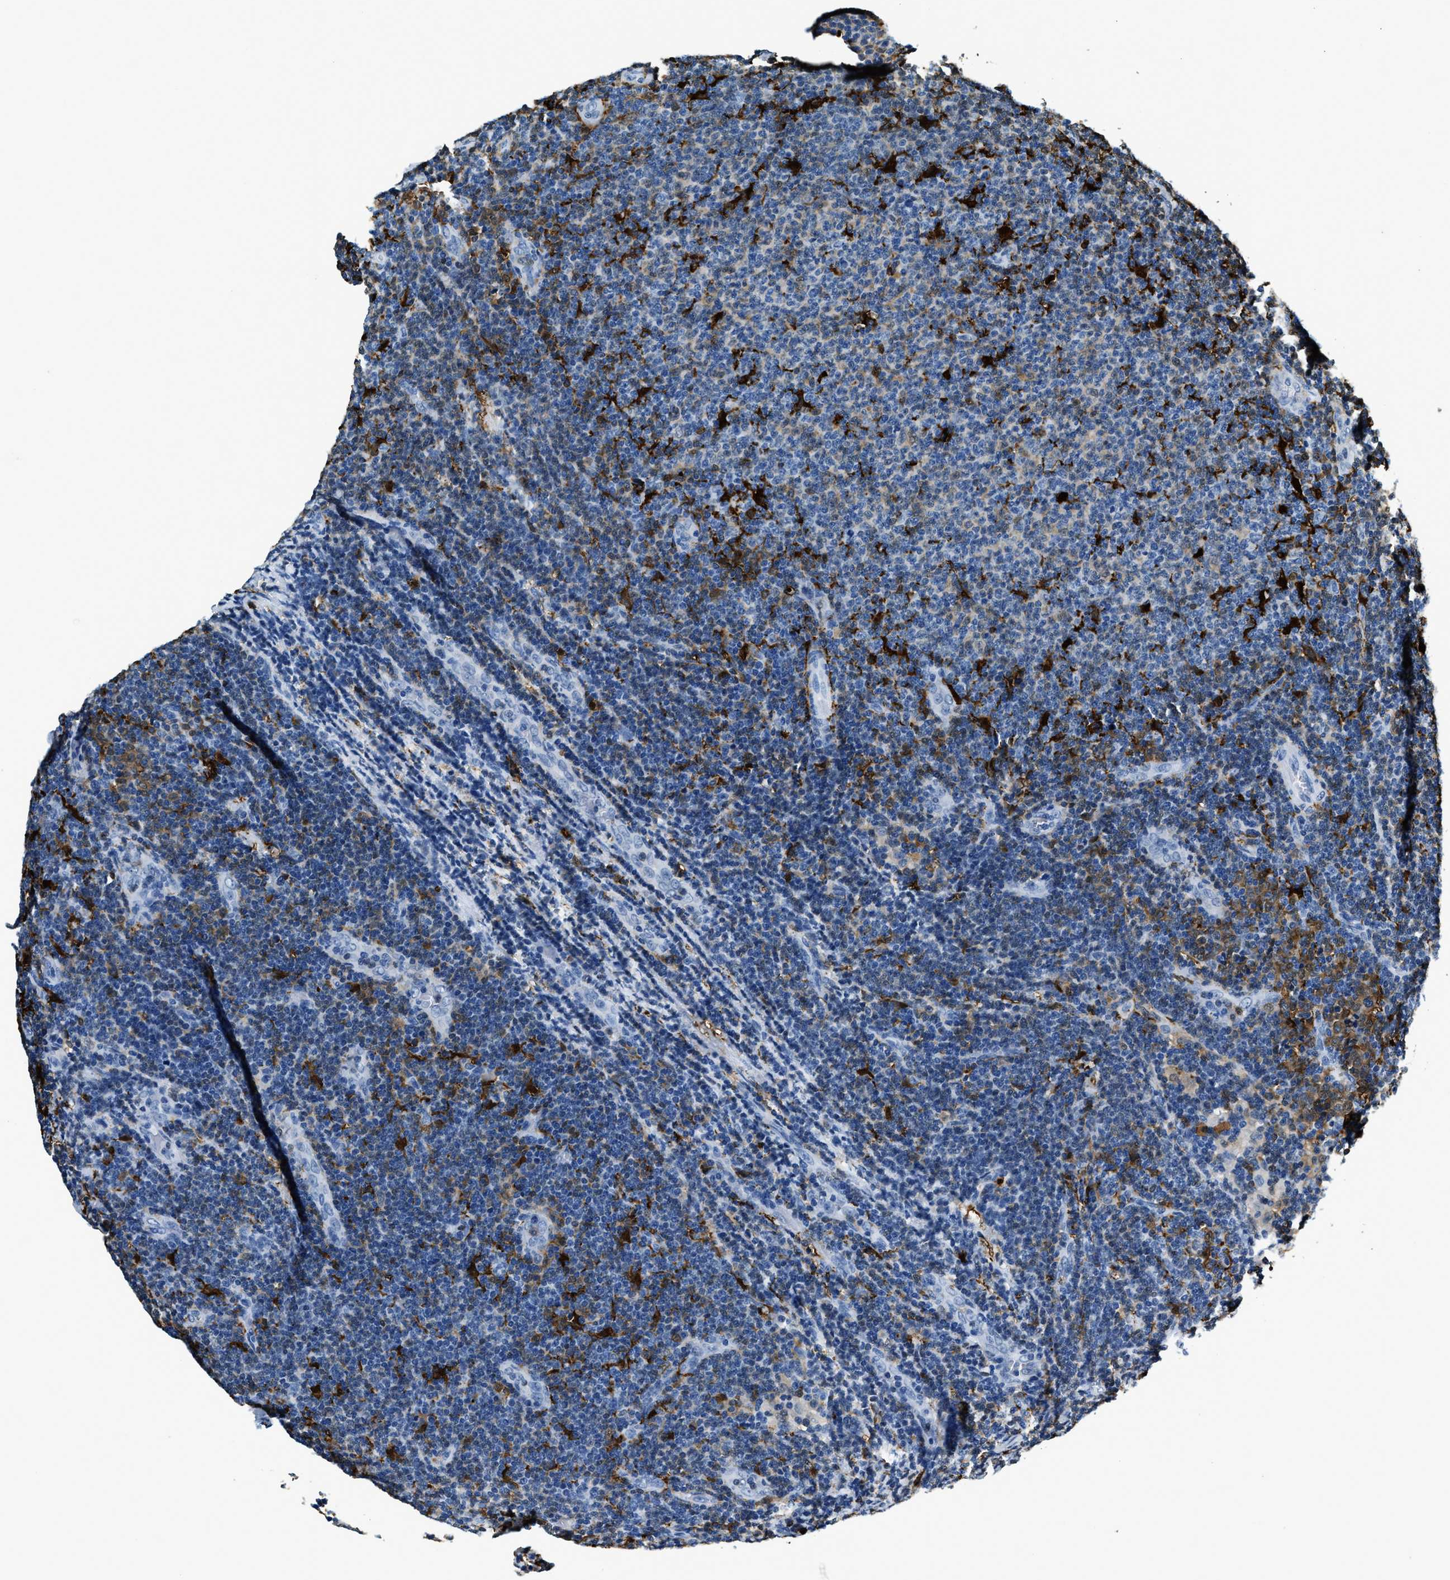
{"staining": {"intensity": "moderate", "quantity": "<25%", "location": "cytoplasmic/membranous"}, "tissue": "lymphoma", "cell_type": "Tumor cells", "image_type": "cancer", "snomed": [{"axis": "morphology", "description": "Malignant lymphoma, non-Hodgkin's type, Low grade"}, {"axis": "topography", "description": "Lymph node"}], "caption": "Moderate cytoplasmic/membranous protein positivity is appreciated in about <25% of tumor cells in malignant lymphoma, non-Hodgkin's type (low-grade).", "gene": "CAPG", "patient": {"sex": "male", "age": 66}}